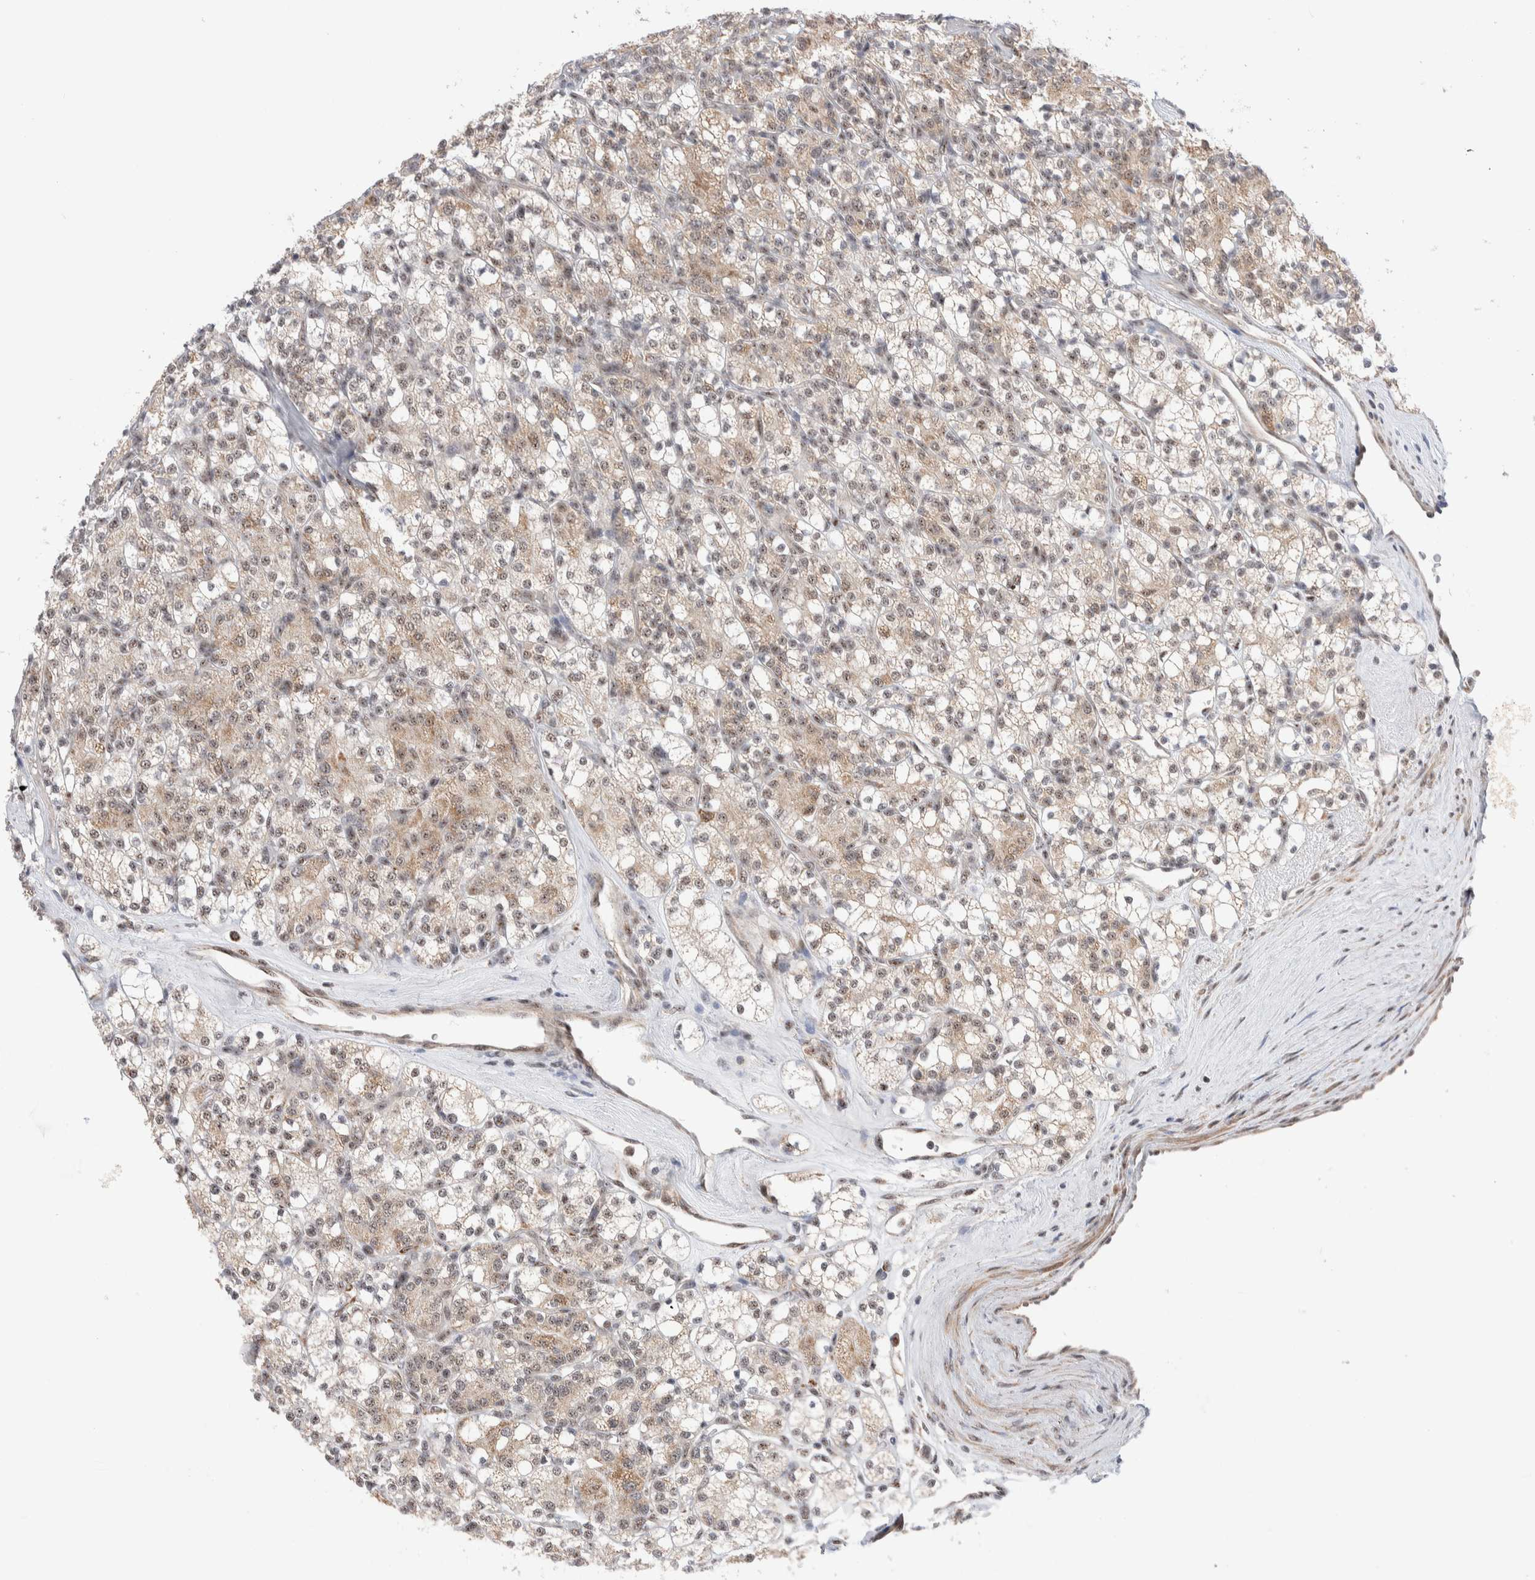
{"staining": {"intensity": "weak", "quantity": "25%-75%", "location": "cytoplasmic/membranous,nuclear"}, "tissue": "renal cancer", "cell_type": "Tumor cells", "image_type": "cancer", "snomed": [{"axis": "morphology", "description": "Adenocarcinoma, NOS"}, {"axis": "topography", "description": "Kidney"}], "caption": "Adenocarcinoma (renal) was stained to show a protein in brown. There is low levels of weak cytoplasmic/membranous and nuclear expression in approximately 25%-75% of tumor cells. The staining is performed using DAB (3,3'-diaminobenzidine) brown chromogen to label protein expression. The nuclei are counter-stained blue using hematoxylin.", "gene": "ZNF695", "patient": {"sex": "male", "age": 77}}